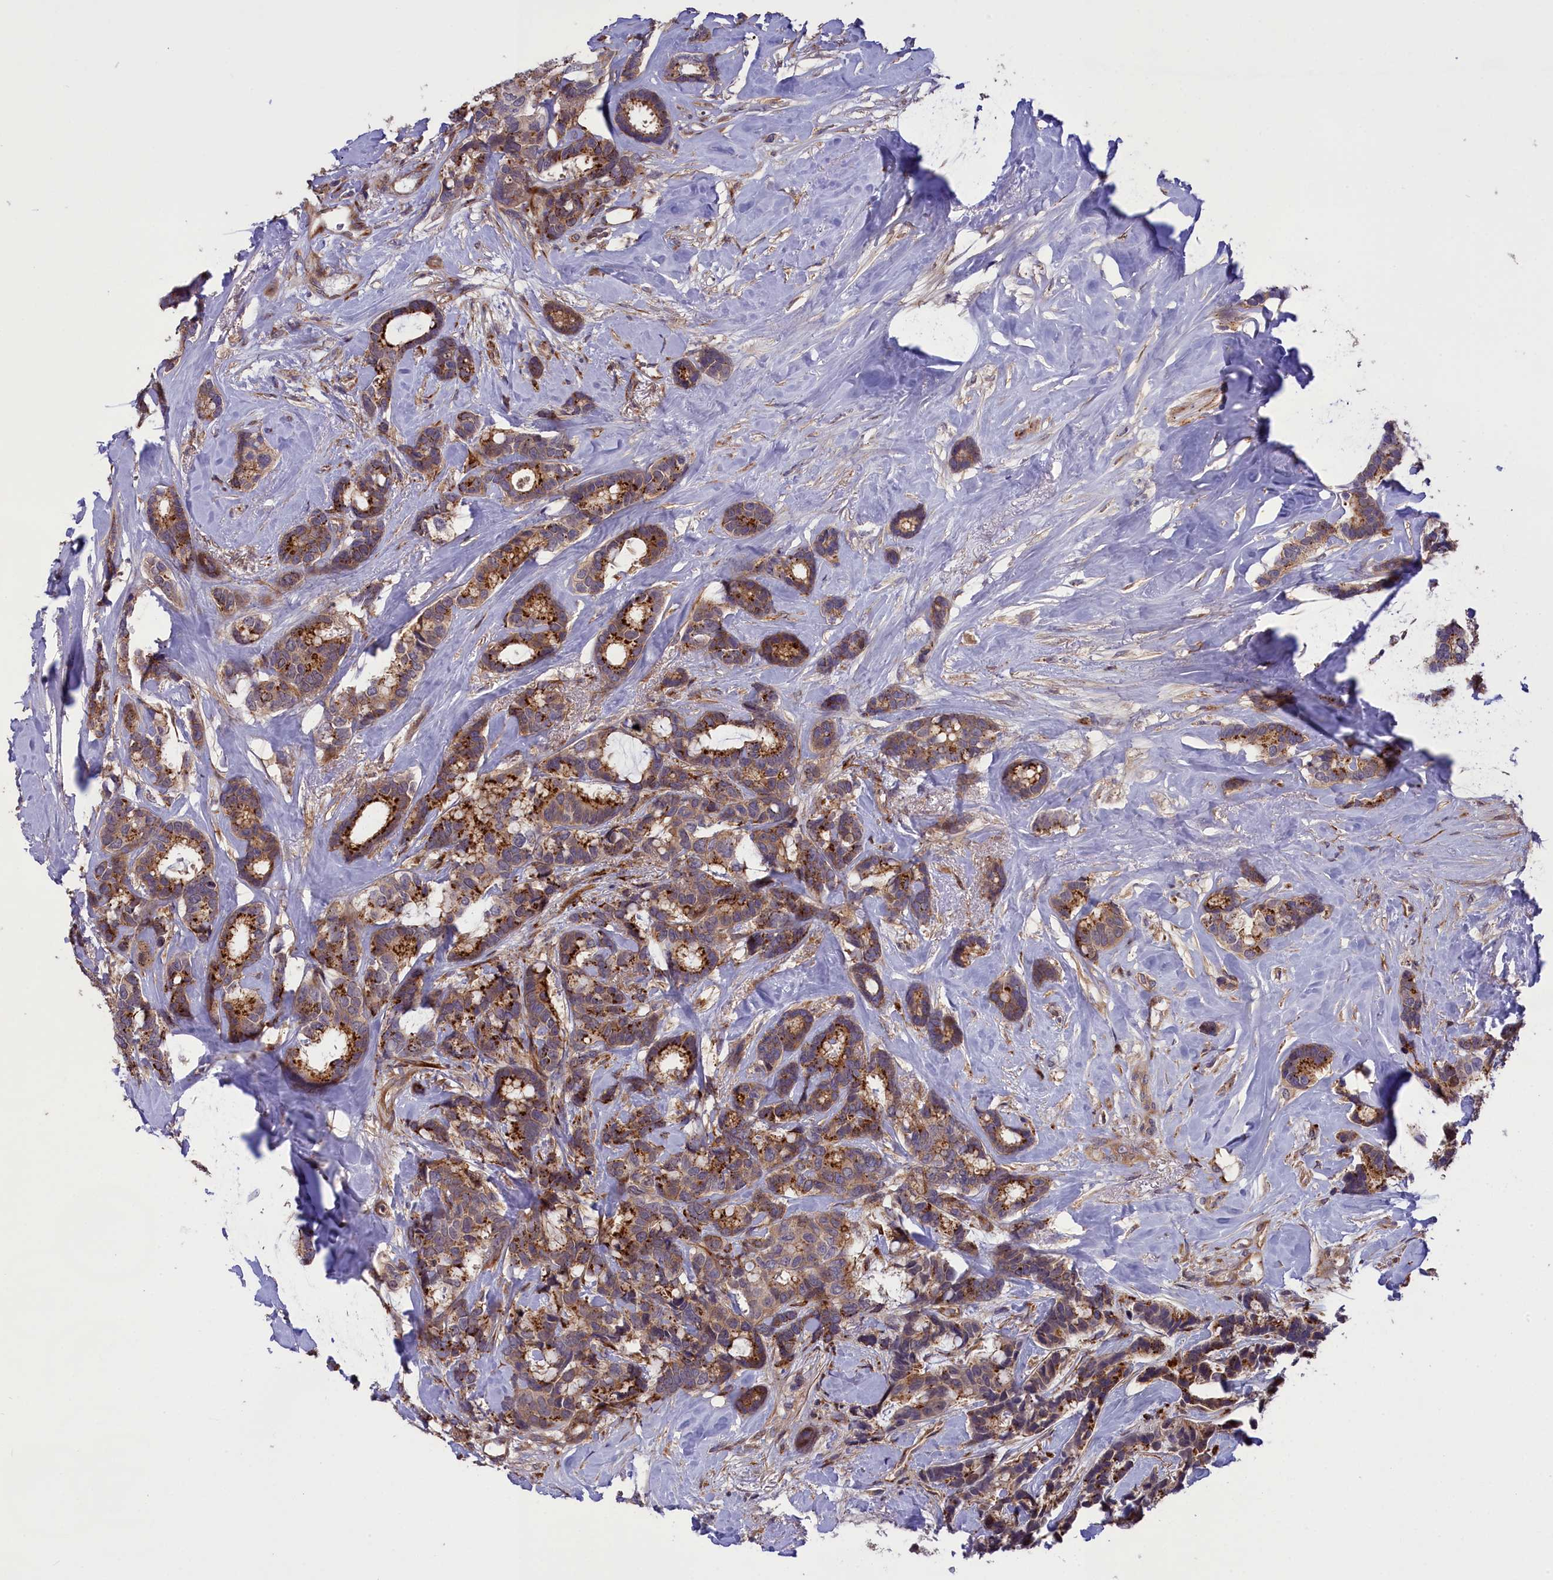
{"staining": {"intensity": "moderate", "quantity": ">75%", "location": "cytoplasmic/membranous"}, "tissue": "breast cancer", "cell_type": "Tumor cells", "image_type": "cancer", "snomed": [{"axis": "morphology", "description": "Duct carcinoma"}, {"axis": "topography", "description": "Breast"}], "caption": "High-power microscopy captured an immunohistochemistry (IHC) photomicrograph of breast cancer (intraductal carcinoma), revealing moderate cytoplasmic/membranous expression in approximately >75% of tumor cells. The staining was performed using DAB to visualize the protein expression in brown, while the nuclei were stained in blue with hematoxylin (Magnification: 20x).", "gene": "DDX60L", "patient": {"sex": "female", "age": 87}}